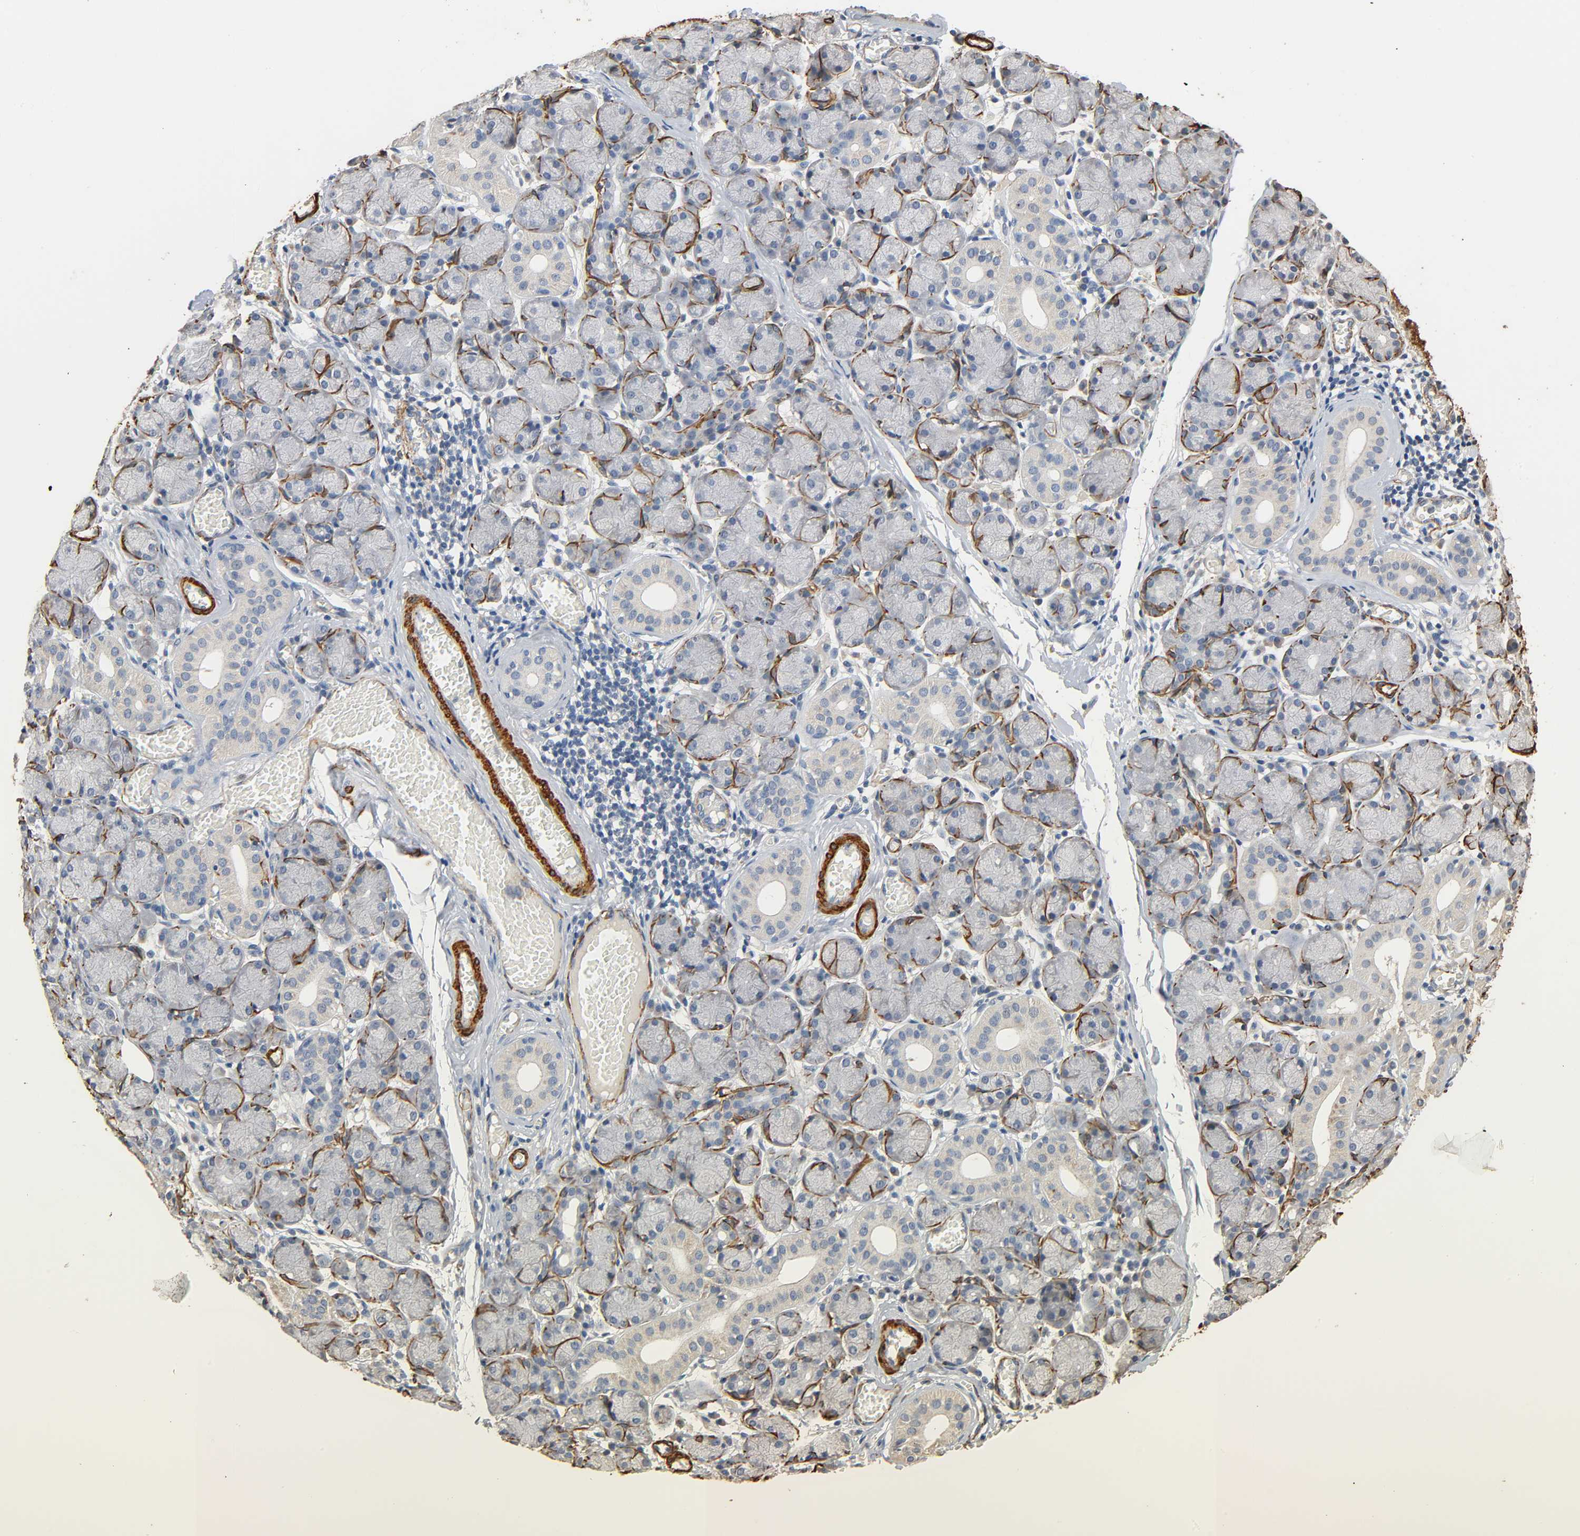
{"staining": {"intensity": "negative", "quantity": "none", "location": "none"}, "tissue": "salivary gland", "cell_type": "Glandular cells", "image_type": "normal", "snomed": [{"axis": "morphology", "description": "Normal tissue, NOS"}, {"axis": "topography", "description": "Salivary gland"}], "caption": "The IHC photomicrograph has no significant expression in glandular cells of salivary gland.", "gene": "GSTA1", "patient": {"sex": "female", "age": 24}}